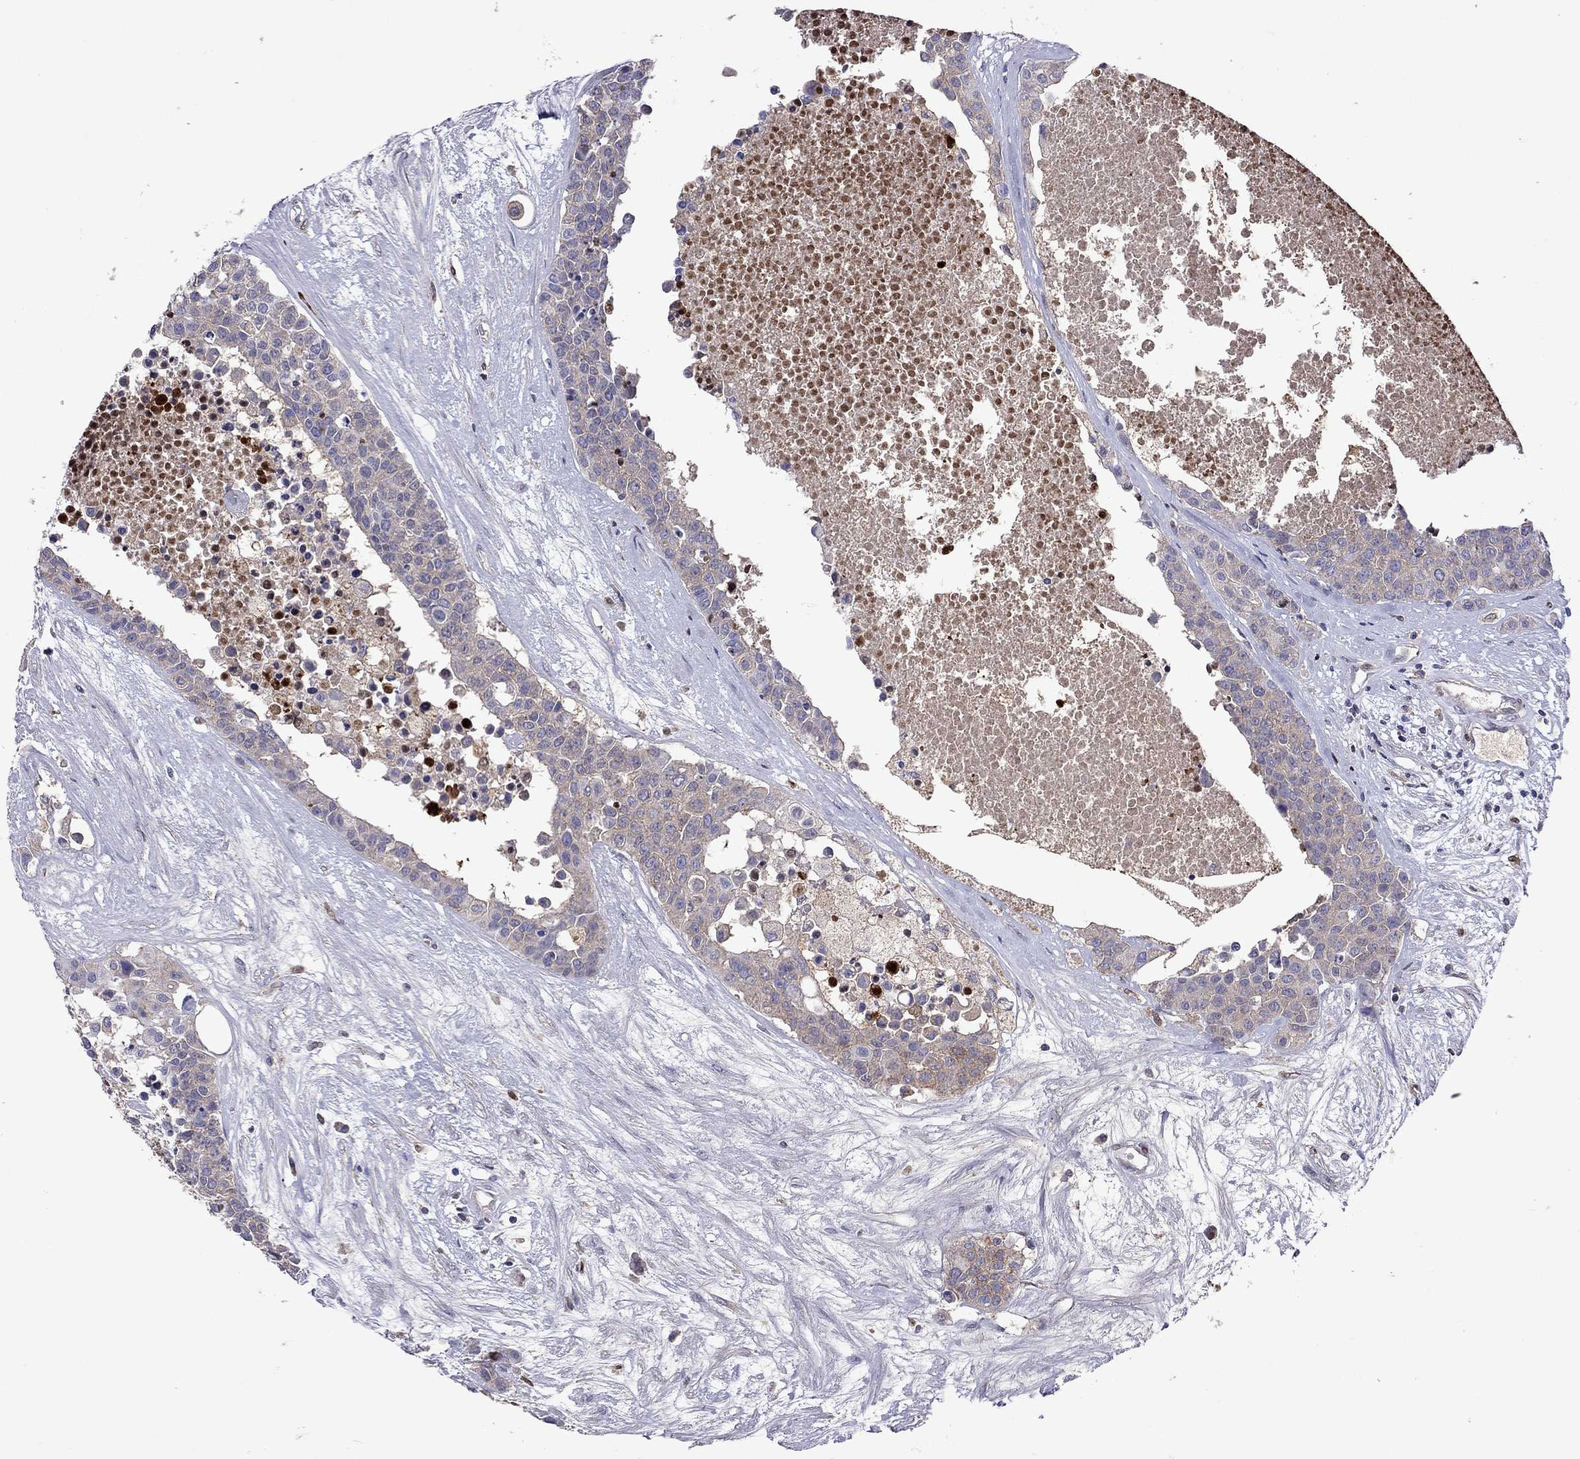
{"staining": {"intensity": "weak", "quantity": "25%-75%", "location": "cytoplasmic/membranous"}, "tissue": "carcinoid", "cell_type": "Tumor cells", "image_type": "cancer", "snomed": [{"axis": "morphology", "description": "Carcinoid, malignant, NOS"}, {"axis": "topography", "description": "Colon"}], "caption": "The histopathology image reveals immunohistochemical staining of malignant carcinoid. There is weak cytoplasmic/membranous expression is seen in approximately 25%-75% of tumor cells.", "gene": "SERPINA3", "patient": {"sex": "male", "age": 81}}